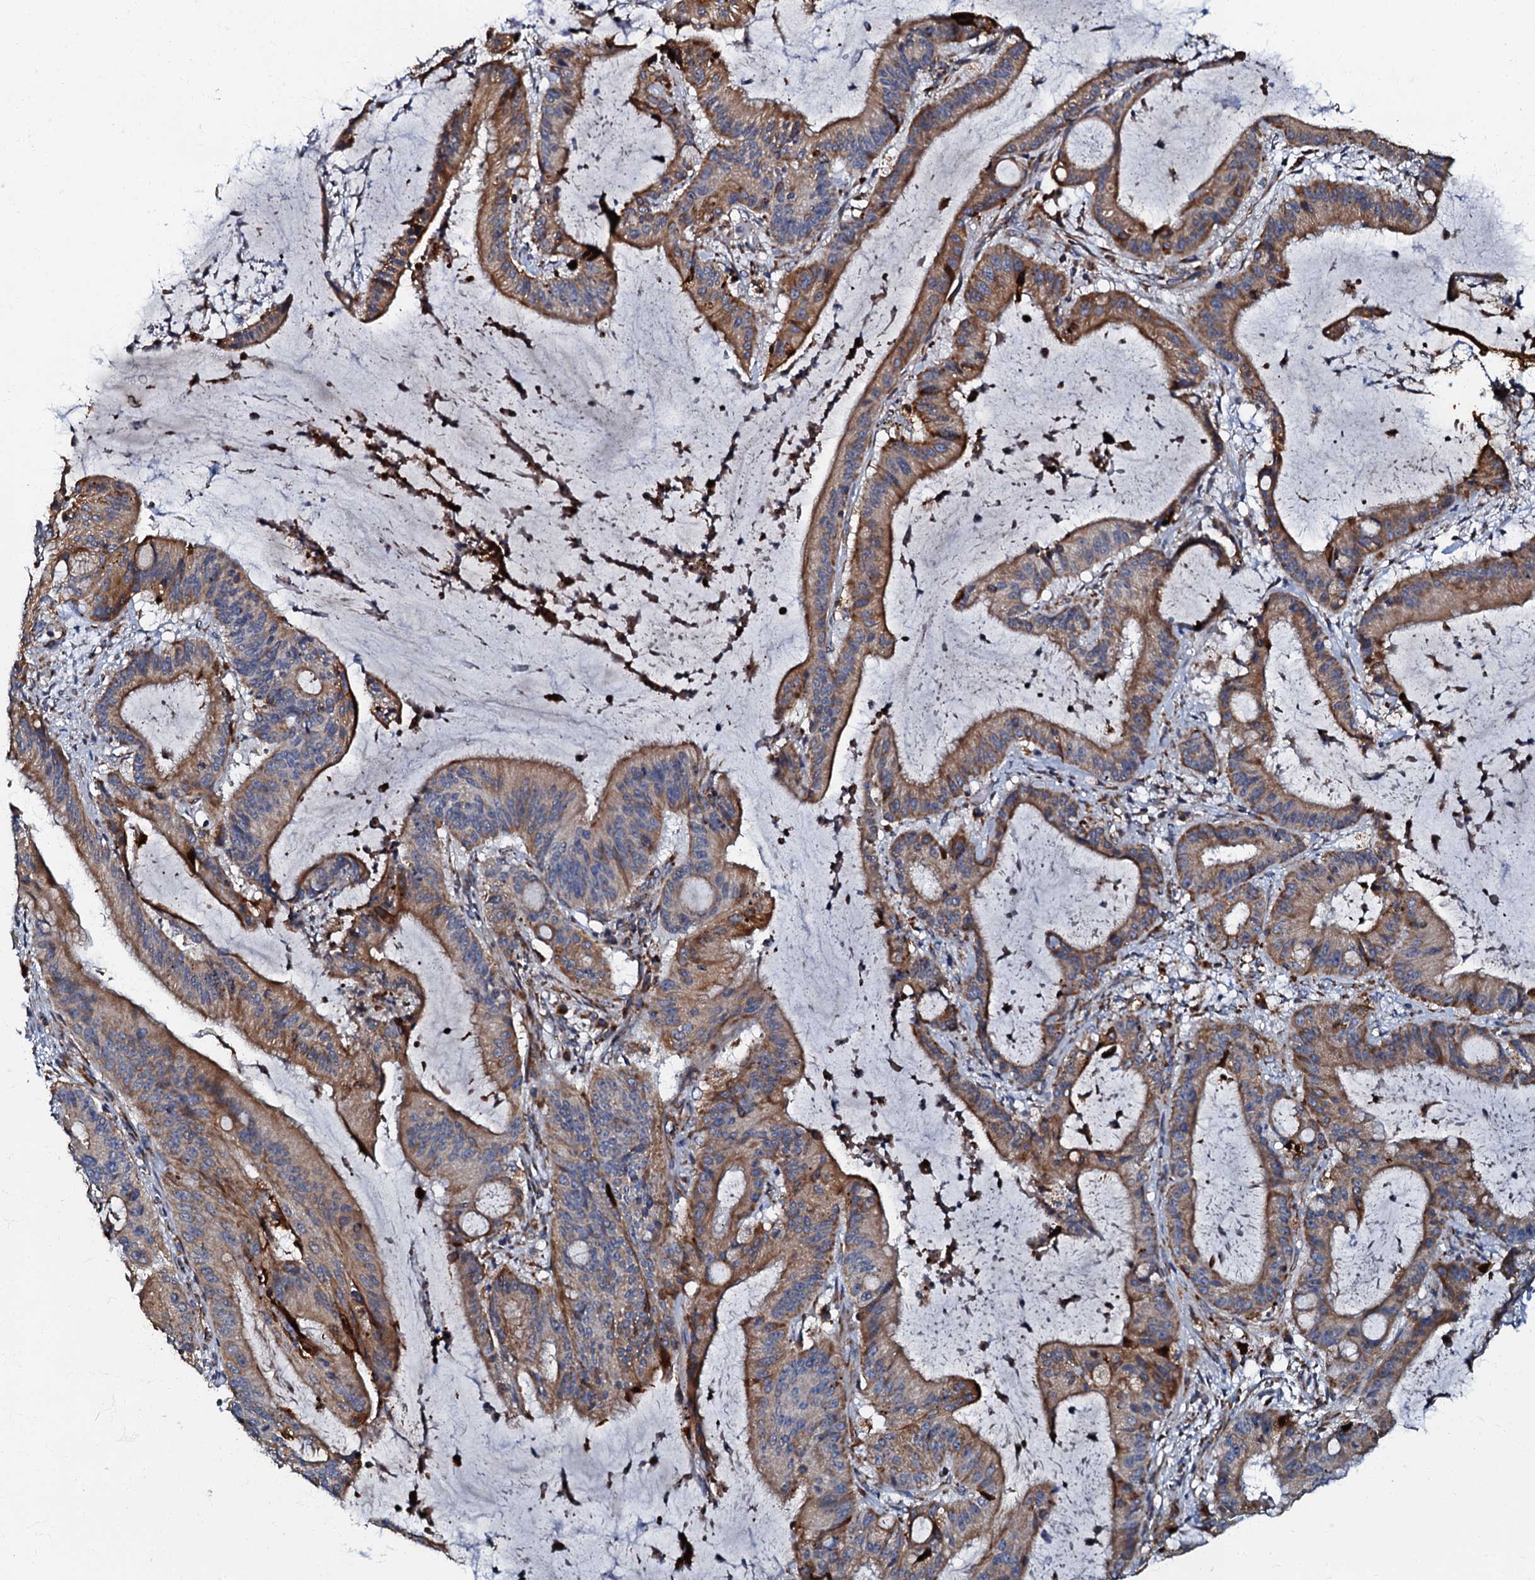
{"staining": {"intensity": "moderate", "quantity": ">75%", "location": "cytoplasmic/membranous"}, "tissue": "liver cancer", "cell_type": "Tumor cells", "image_type": "cancer", "snomed": [{"axis": "morphology", "description": "Normal tissue, NOS"}, {"axis": "morphology", "description": "Cholangiocarcinoma"}, {"axis": "topography", "description": "Liver"}, {"axis": "topography", "description": "Peripheral nerve tissue"}], "caption": "Moderate cytoplasmic/membranous protein positivity is appreciated in about >75% of tumor cells in liver cancer (cholangiocarcinoma). The staining was performed using DAB, with brown indicating positive protein expression. Nuclei are stained blue with hematoxylin.", "gene": "NDUFA12", "patient": {"sex": "female", "age": 73}}